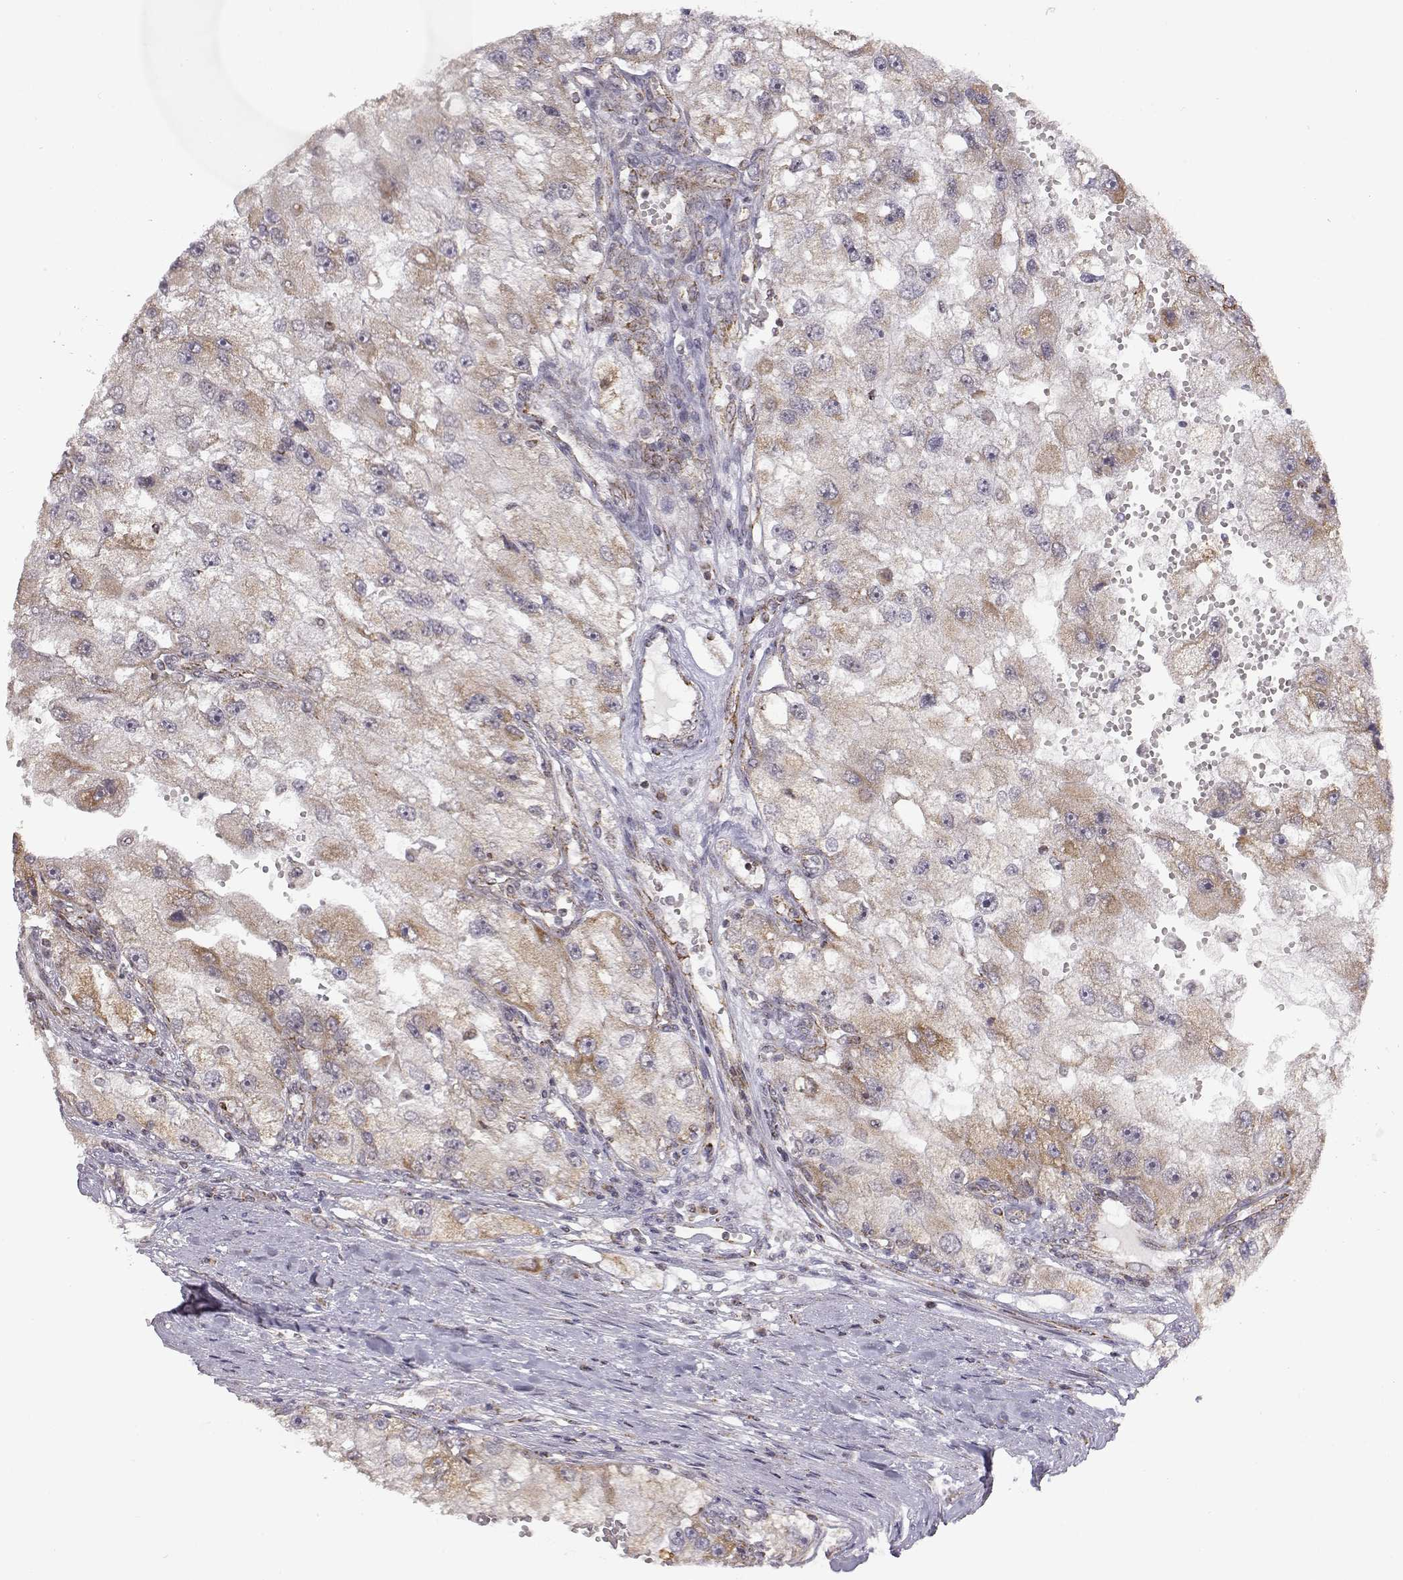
{"staining": {"intensity": "weak", "quantity": ">75%", "location": "cytoplasmic/membranous"}, "tissue": "renal cancer", "cell_type": "Tumor cells", "image_type": "cancer", "snomed": [{"axis": "morphology", "description": "Adenocarcinoma, NOS"}, {"axis": "topography", "description": "Kidney"}], "caption": "Immunohistochemical staining of human adenocarcinoma (renal) demonstrates weak cytoplasmic/membranous protein positivity in about >75% of tumor cells.", "gene": "EXOG", "patient": {"sex": "male", "age": 63}}